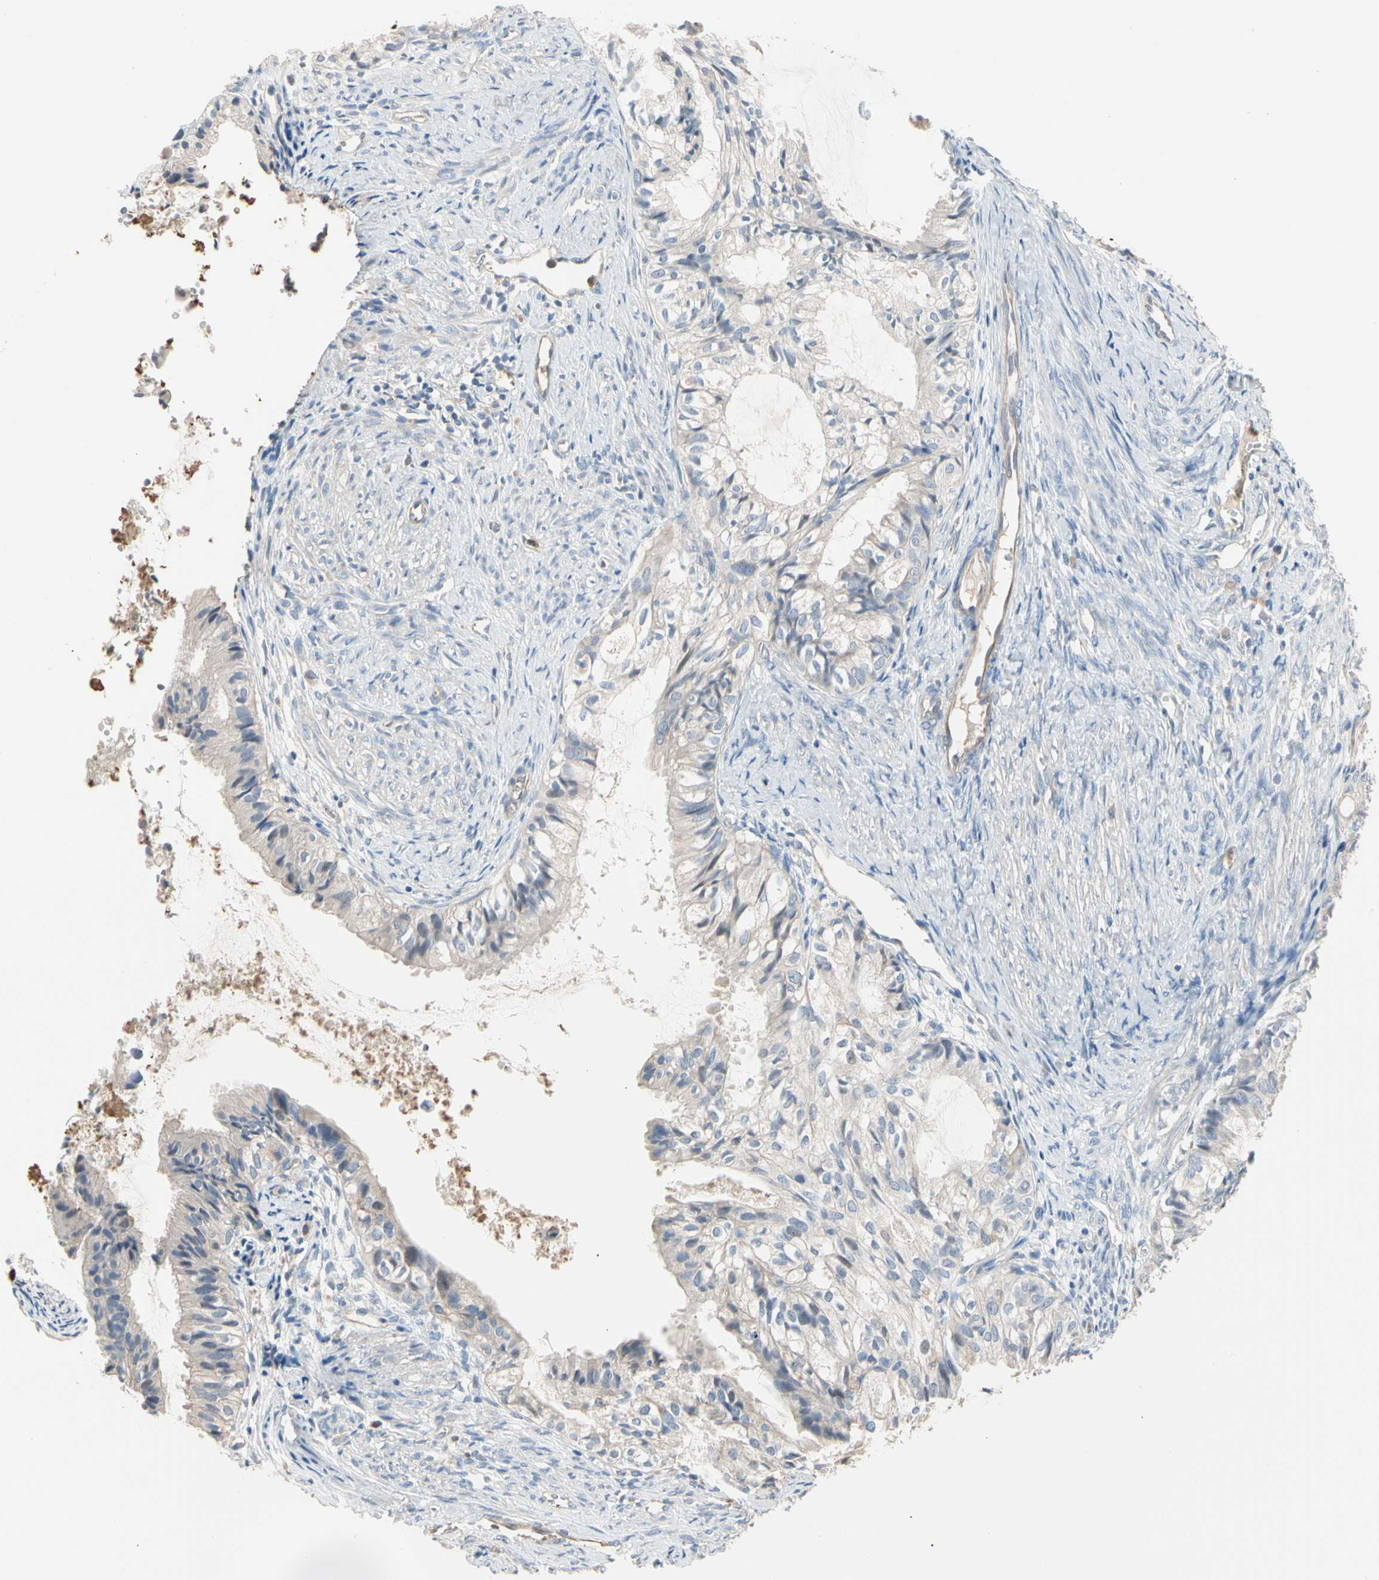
{"staining": {"intensity": "negative", "quantity": "none", "location": "none"}, "tissue": "cervical cancer", "cell_type": "Tumor cells", "image_type": "cancer", "snomed": [{"axis": "morphology", "description": "Normal tissue, NOS"}, {"axis": "morphology", "description": "Adenocarcinoma, NOS"}, {"axis": "topography", "description": "Cervix"}, {"axis": "topography", "description": "Endometrium"}], "caption": "High power microscopy micrograph of an IHC image of cervical cancer, revealing no significant positivity in tumor cells.", "gene": "BBOX1", "patient": {"sex": "female", "age": 86}}